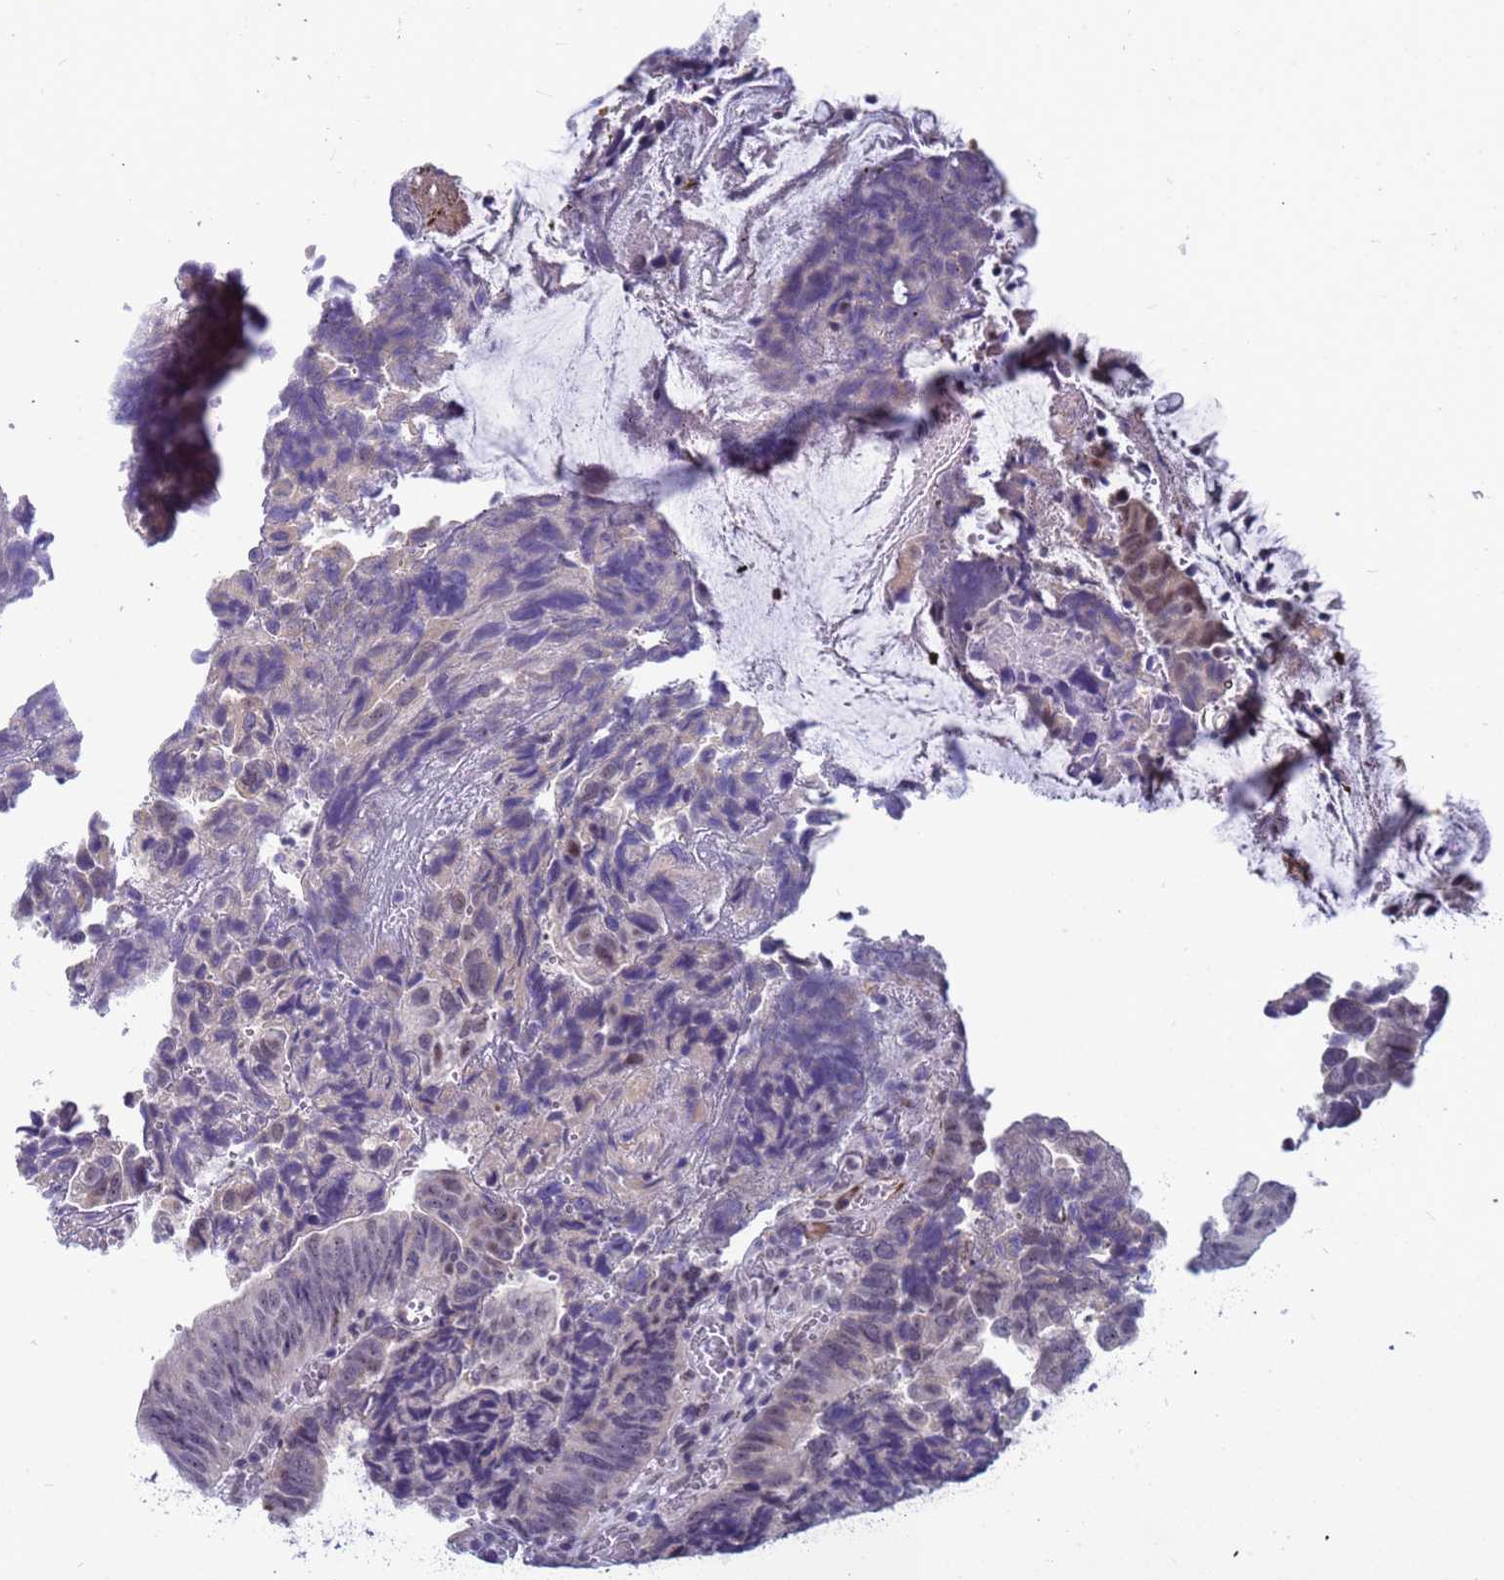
{"staining": {"intensity": "weak", "quantity": "25%-75%", "location": "nuclear"}, "tissue": "colorectal cancer", "cell_type": "Tumor cells", "image_type": "cancer", "snomed": [{"axis": "morphology", "description": "Adenocarcinoma, NOS"}, {"axis": "topography", "description": "Colon"}], "caption": "Adenocarcinoma (colorectal) stained with a brown dye displays weak nuclear positive expression in approximately 25%-75% of tumor cells.", "gene": "CXorf65", "patient": {"sex": "female", "age": 67}}